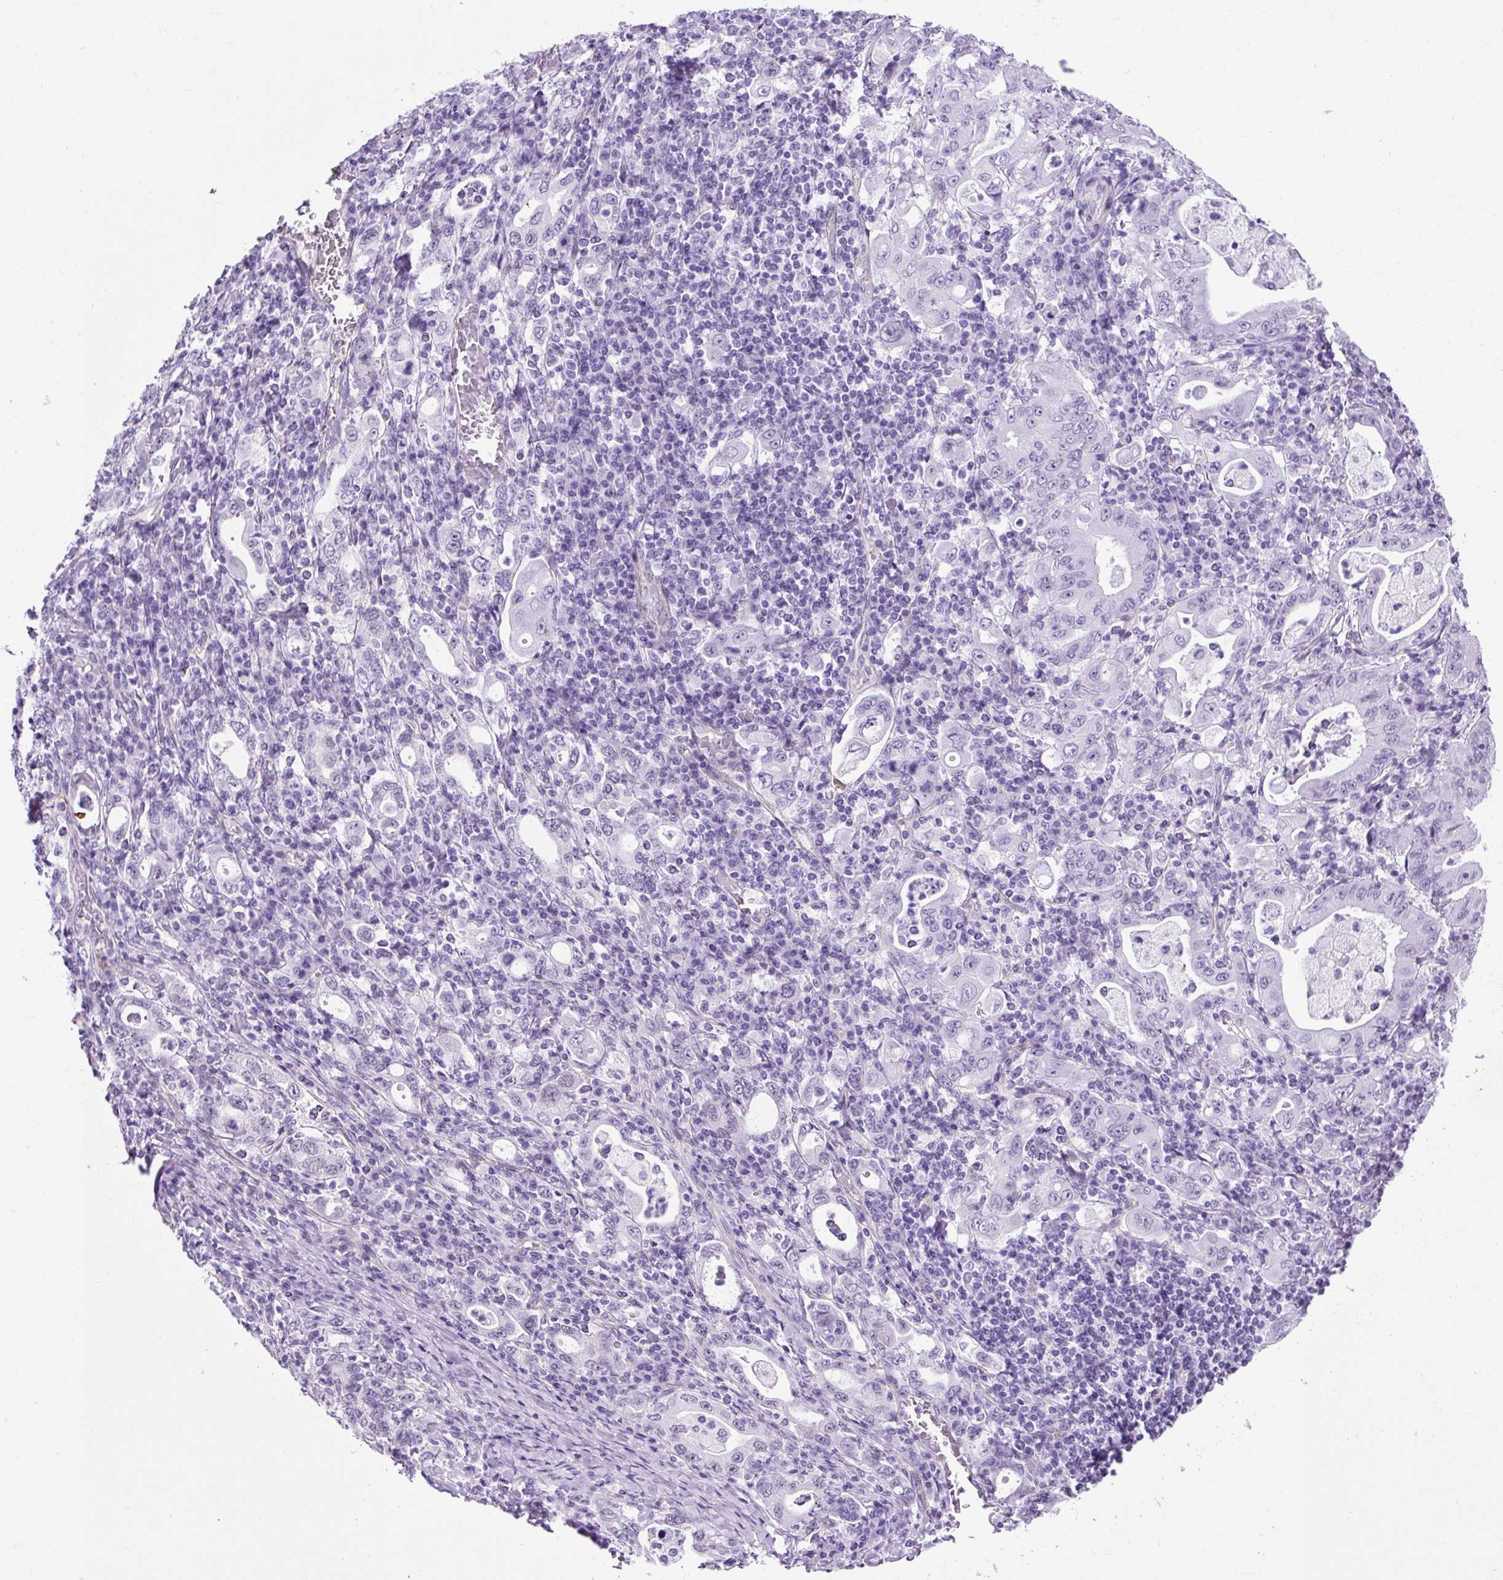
{"staining": {"intensity": "negative", "quantity": "none", "location": "none"}, "tissue": "stomach cancer", "cell_type": "Tumor cells", "image_type": "cancer", "snomed": [{"axis": "morphology", "description": "Normal tissue, NOS"}, {"axis": "morphology", "description": "Adenocarcinoma, NOS"}, {"axis": "topography", "description": "Esophagus"}, {"axis": "topography", "description": "Stomach, upper"}, {"axis": "topography", "description": "Peripheral nerve tissue"}], "caption": "Human stomach cancer stained for a protein using immunohistochemistry (IHC) demonstrates no staining in tumor cells.", "gene": "KRT12", "patient": {"sex": "male", "age": 62}}